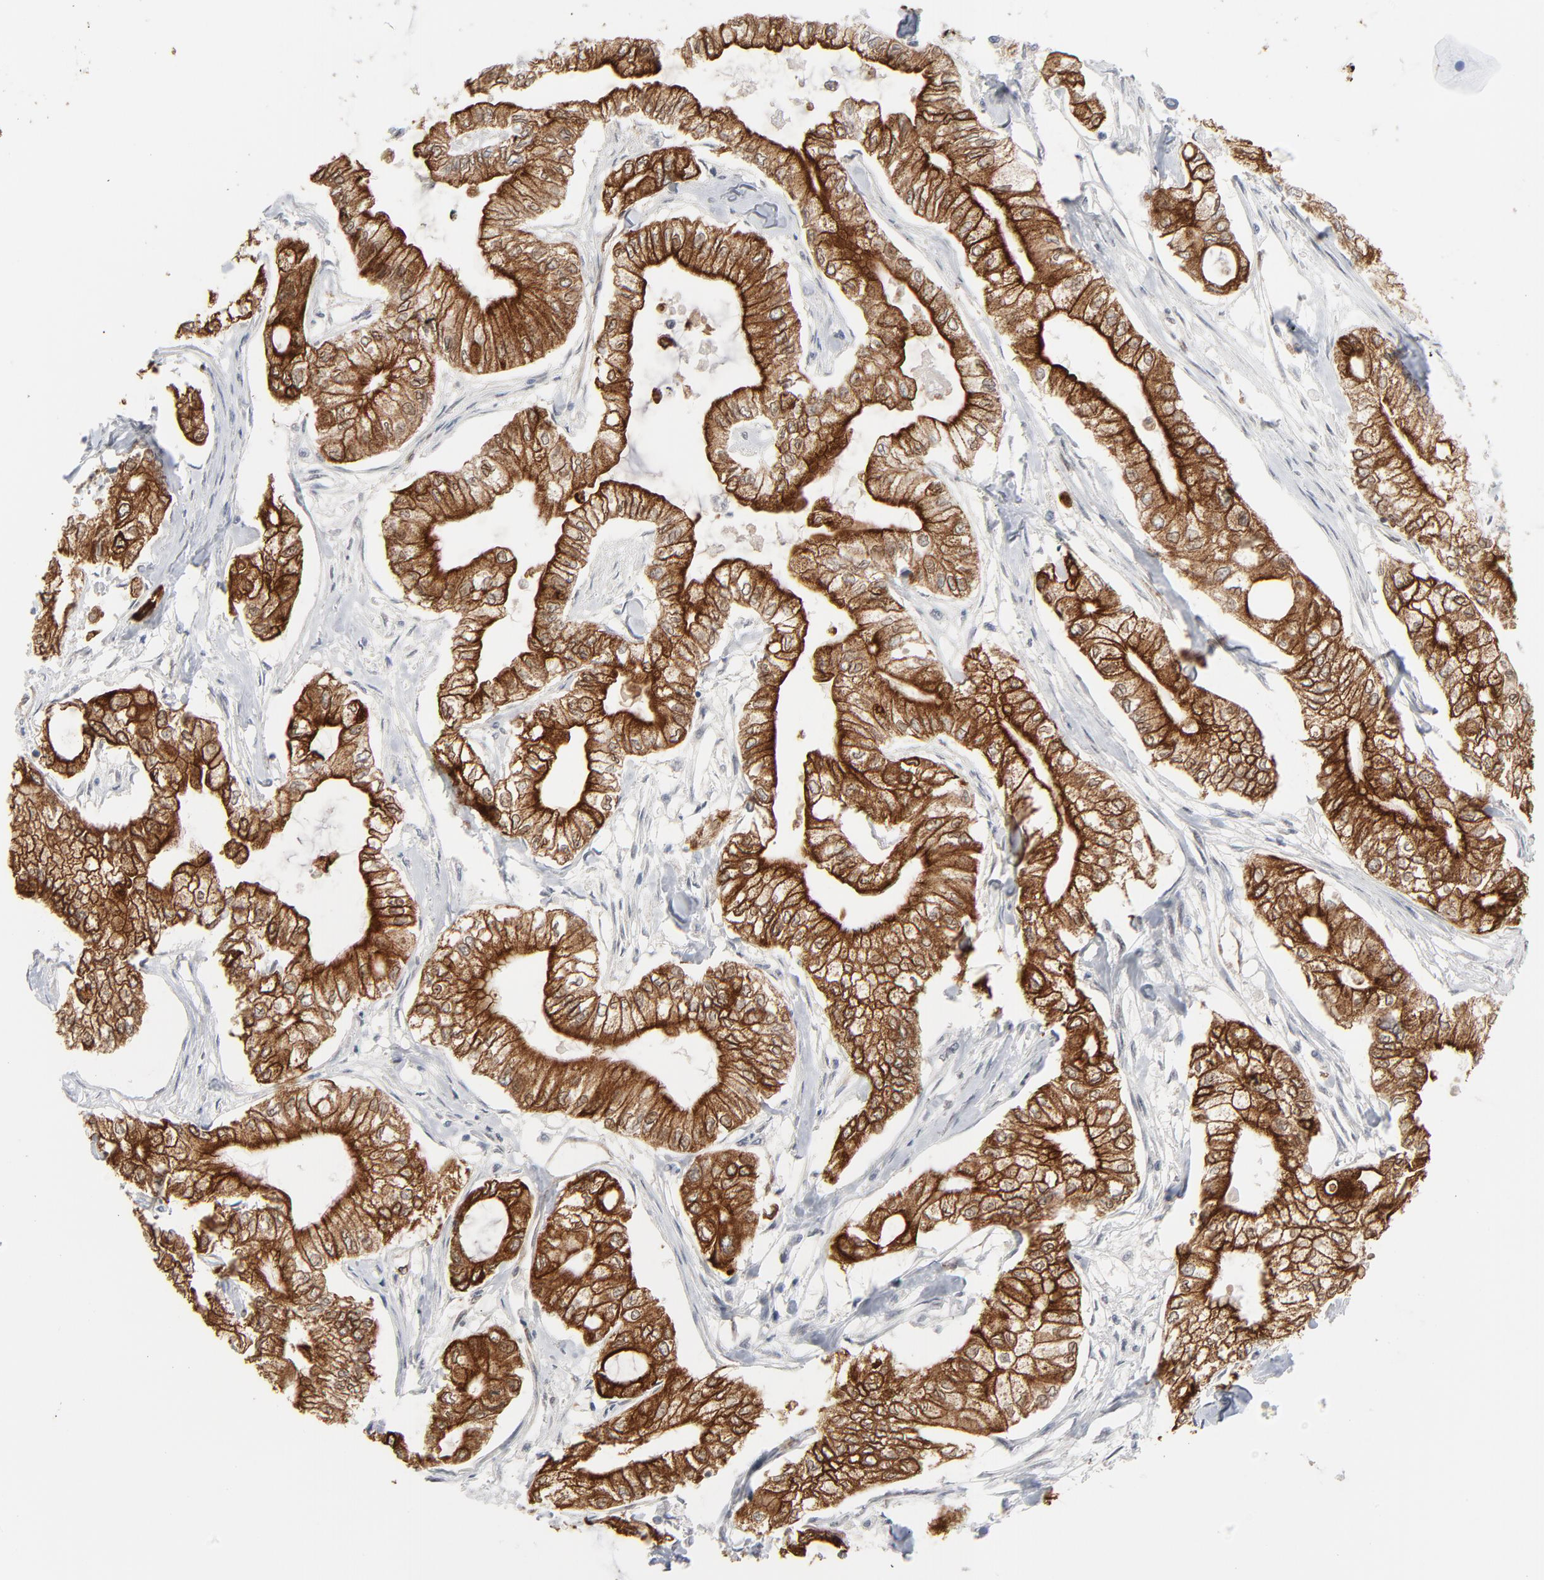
{"staining": {"intensity": "strong", "quantity": ">75%", "location": "cytoplasmic/membranous"}, "tissue": "pancreatic cancer", "cell_type": "Tumor cells", "image_type": "cancer", "snomed": [{"axis": "morphology", "description": "Adenocarcinoma, NOS"}, {"axis": "topography", "description": "Pancreas"}], "caption": "Human pancreatic cancer stained with a brown dye demonstrates strong cytoplasmic/membranous positive staining in about >75% of tumor cells.", "gene": "ITPR3", "patient": {"sex": "male", "age": 79}}